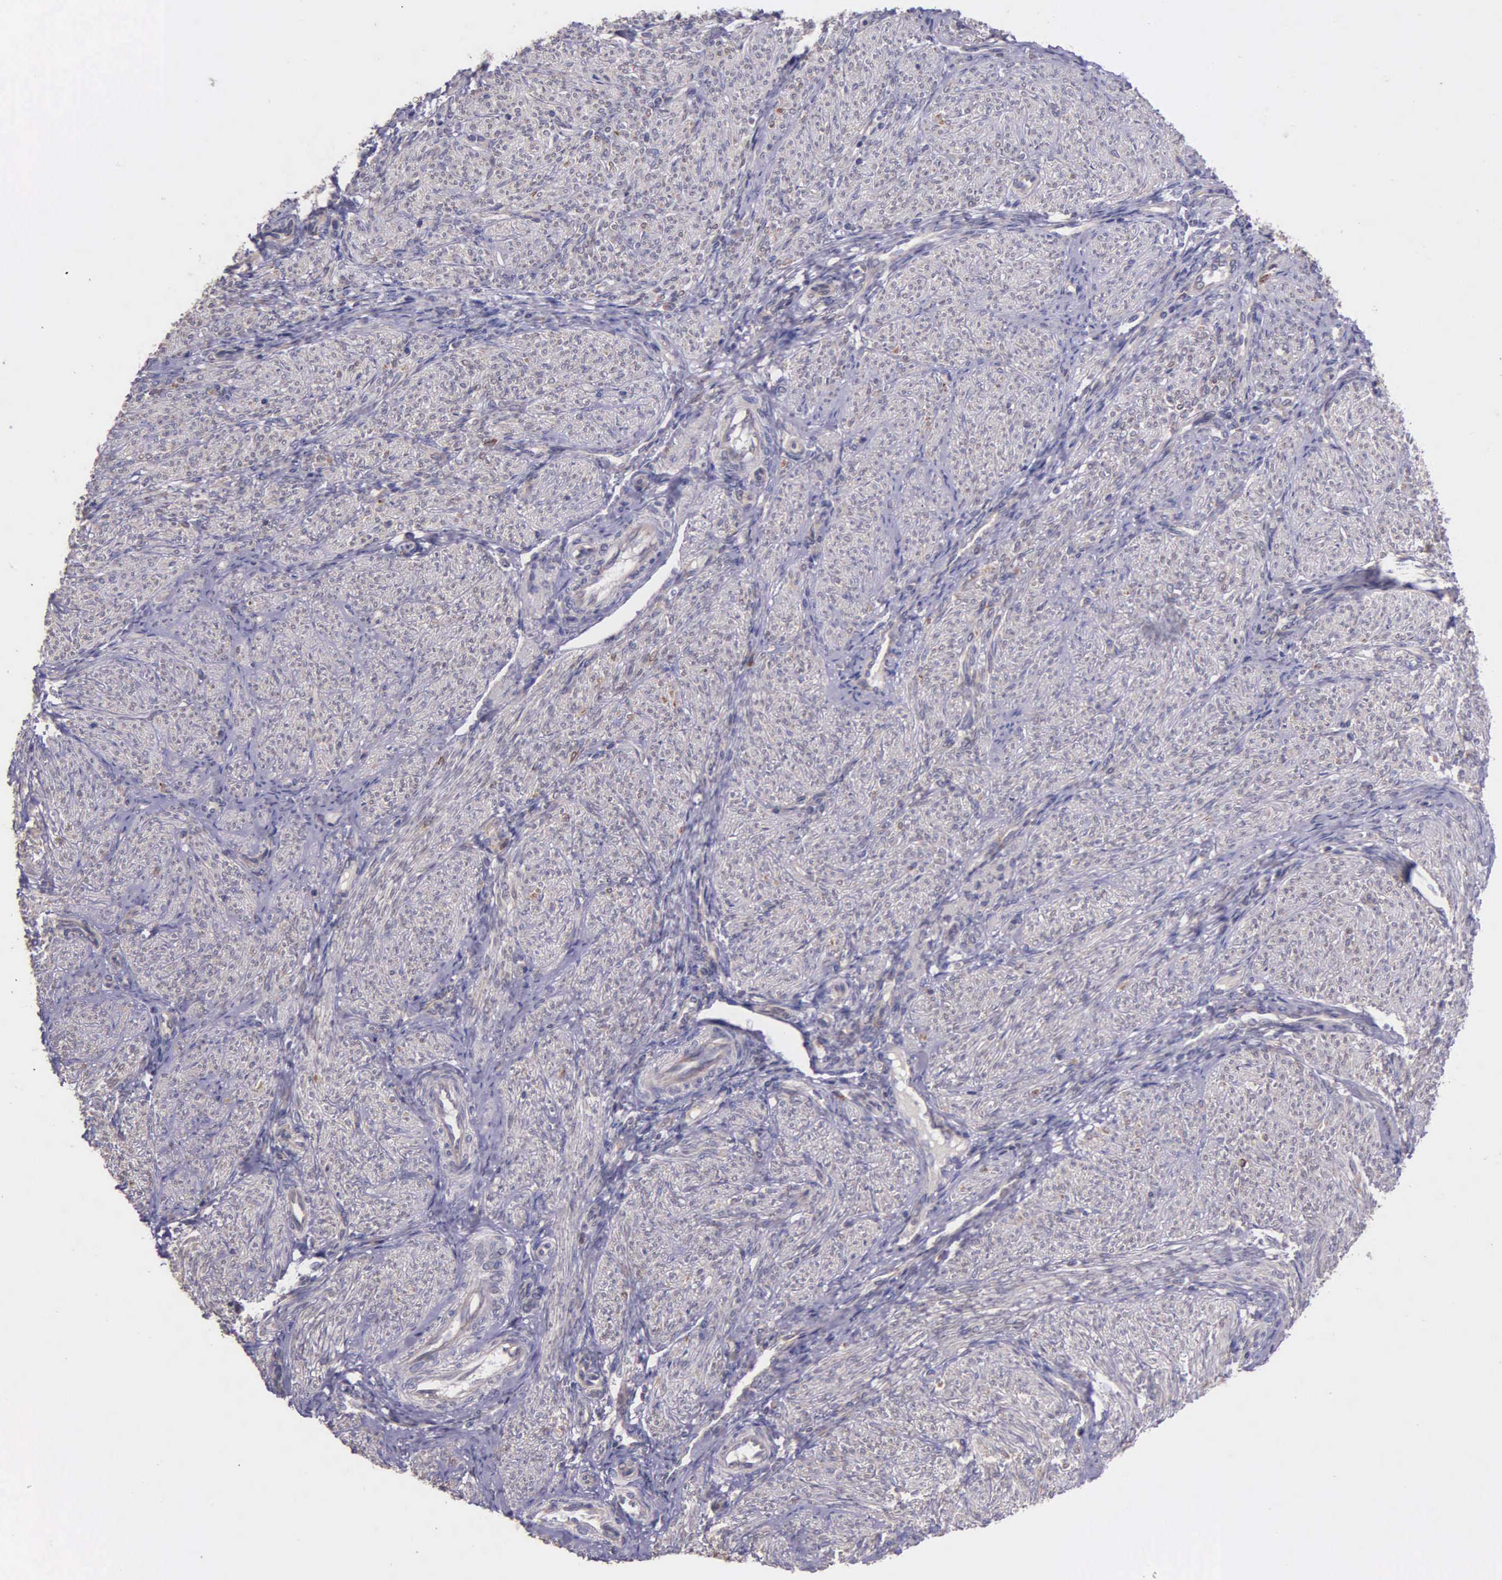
{"staining": {"intensity": "moderate", "quantity": ">75%", "location": "cytoplasmic/membranous"}, "tissue": "endometrium", "cell_type": "Cells in endometrial stroma", "image_type": "normal", "snomed": [{"axis": "morphology", "description": "Normal tissue, NOS"}, {"axis": "topography", "description": "Endometrium"}], "caption": "Protein expression analysis of unremarkable human endometrium reveals moderate cytoplasmic/membranous positivity in approximately >75% of cells in endometrial stroma.", "gene": "NSDHL", "patient": {"sex": "female", "age": 36}}